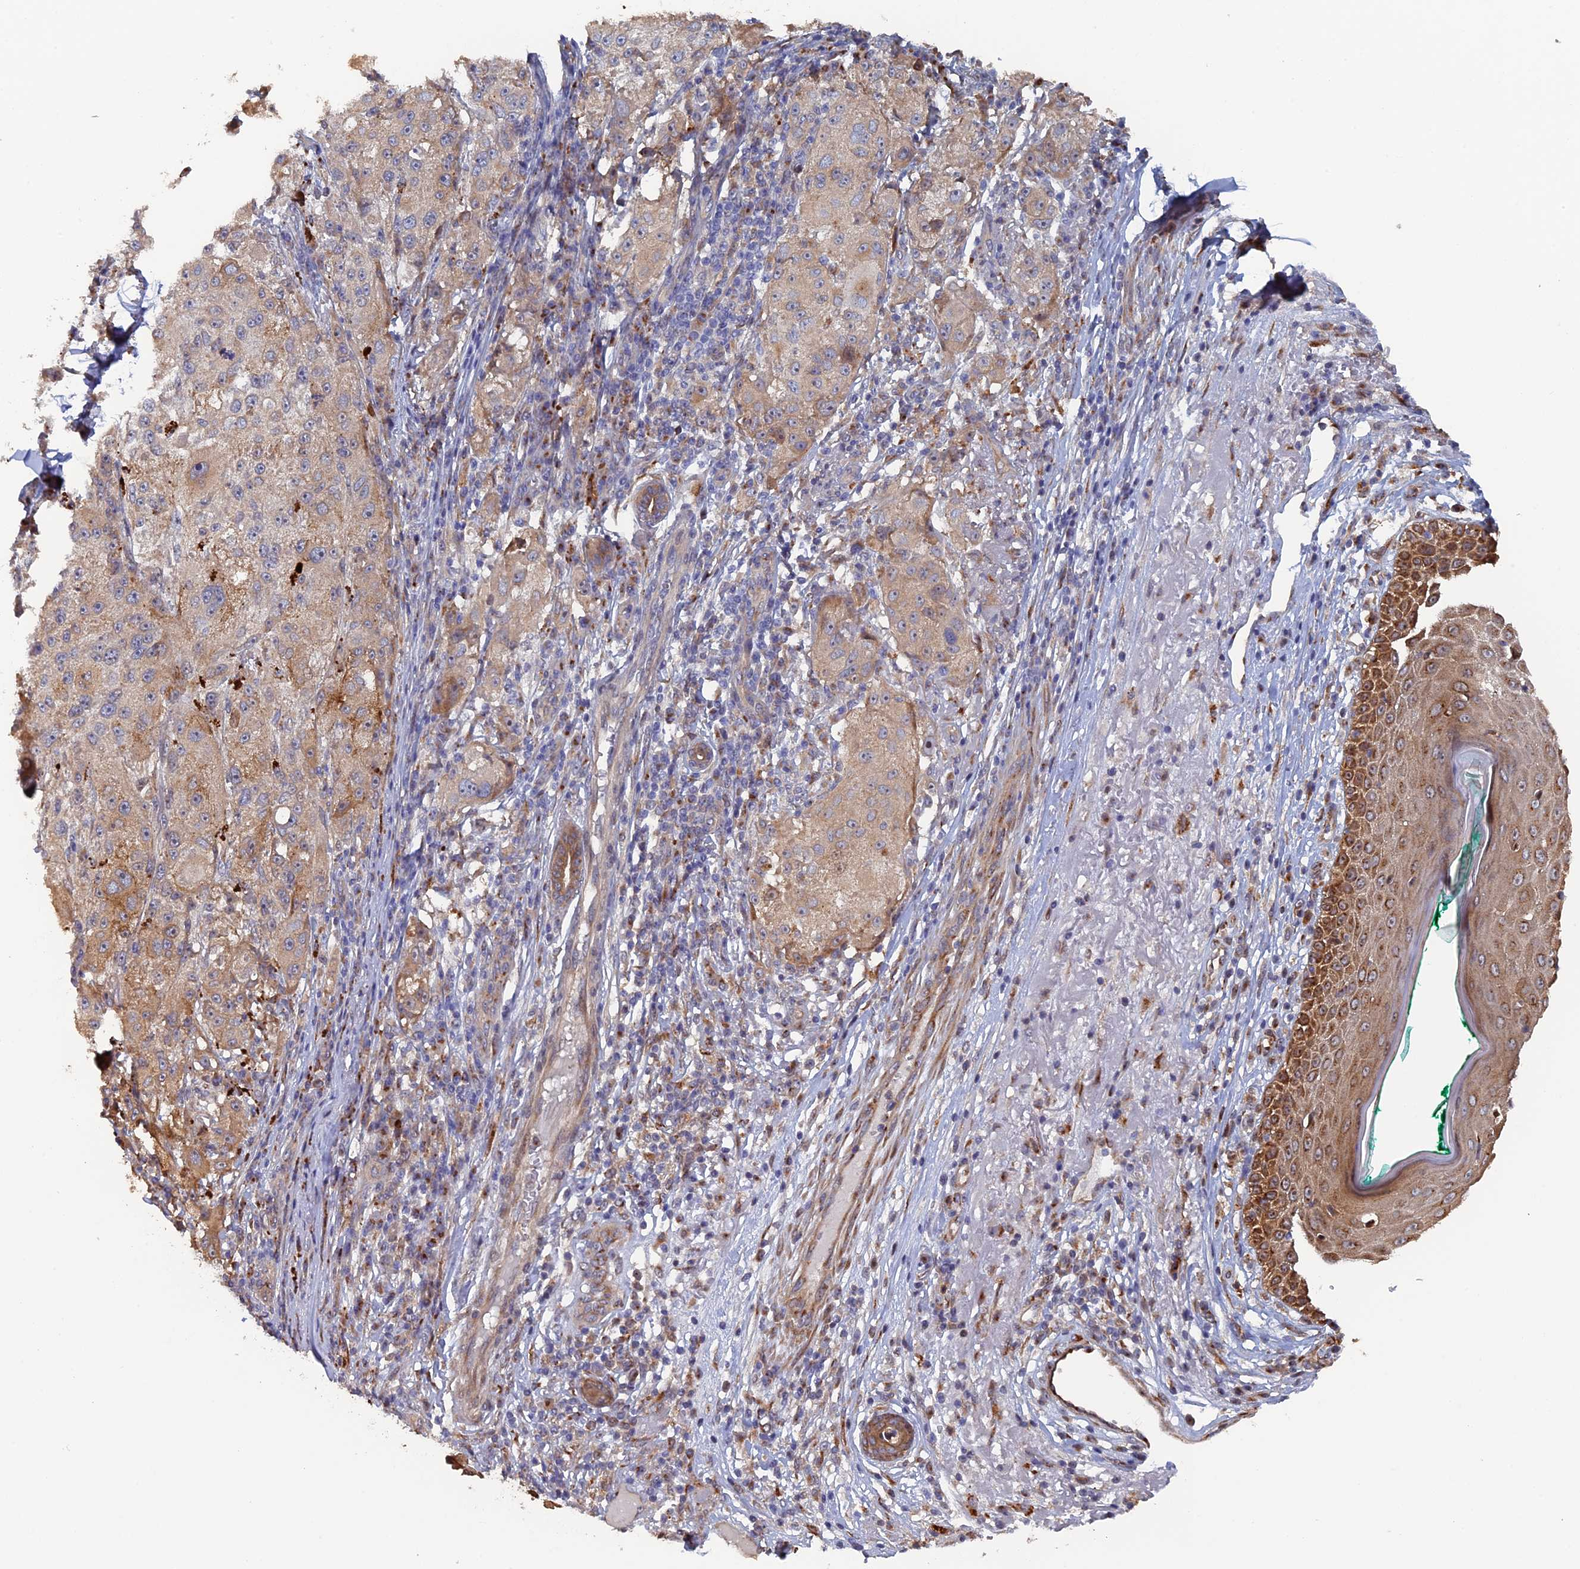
{"staining": {"intensity": "weak", "quantity": "25%-75%", "location": "cytoplasmic/membranous"}, "tissue": "melanoma", "cell_type": "Tumor cells", "image_type": "cancer", "snomed": [{"axis": "morphology", "description": "Necrosis, NOS"}, {"axis": "morphology", "description": "Malignant melanoma, NOS"}, {"axis": "topography", "description": "Skin"}], "caption": "Immunohistochemical staining of malignant melanoma reveals low levels of weak cytoplasmic/membranous protein positivity in about 25%-75% of tumor cells.", "gene": "VPS37C", "patient": {"sex": "female", "age": 87}}